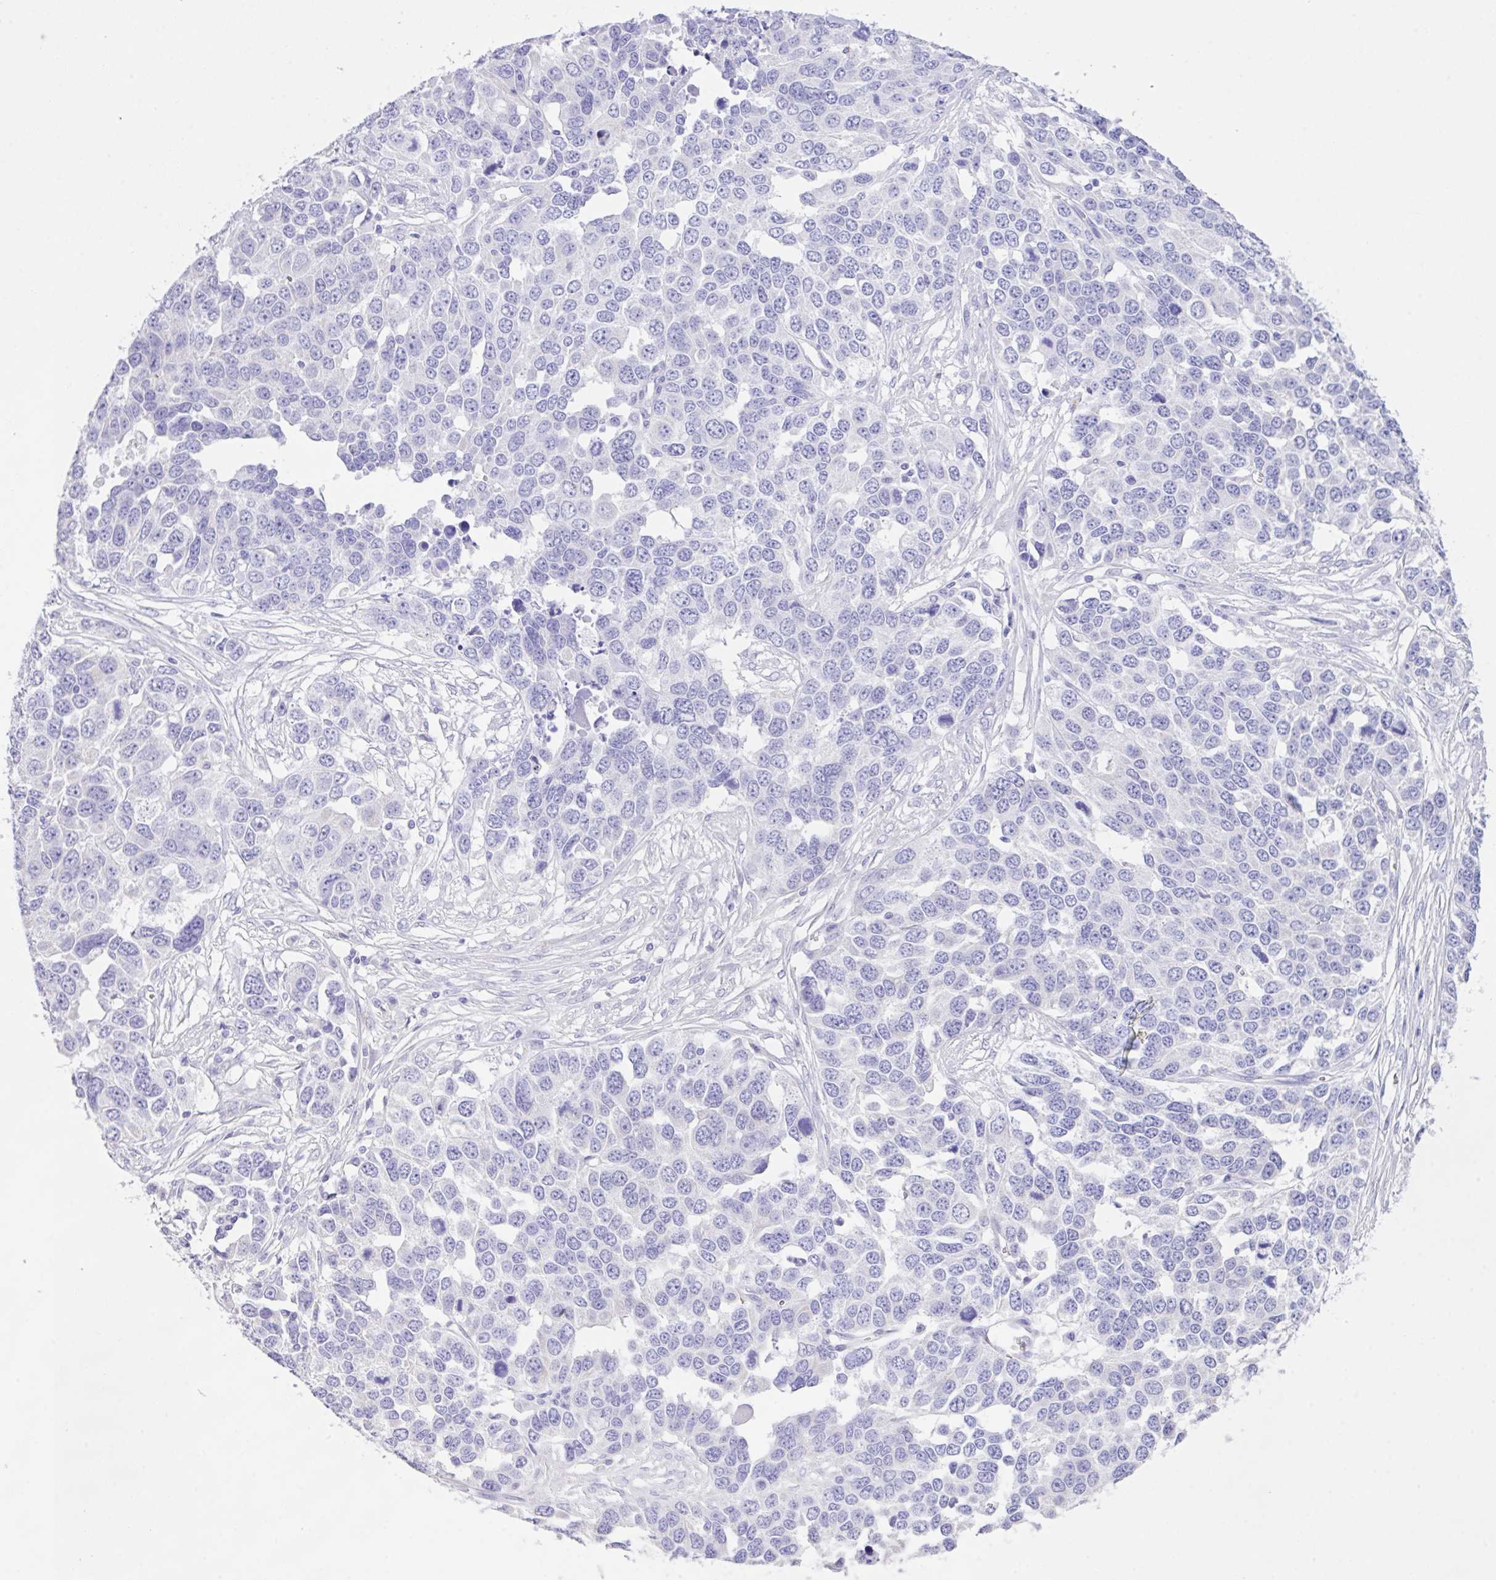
{"staining": {"intensity": "negative", "quantity": "none", "location": "none"}, "tissue": "ovarian cancer", "cell_type": "Tumor cells", "image_type": "cancer", "snomed": [{"axis": "morphology", "description": "Cystadenocarcinoma, serous, NOS"}, {"axis": "topography", "description": "Ovary"}], "caption": "High power microscopy histopathology image of an immunohistochemistry (IHC) micrograph of ovarian cancer (serous cystadenocarcinoma), revealing no significant staining in tumor cells.", "gene": "CST11", "patient": {"sex": "female", "age": 76}}